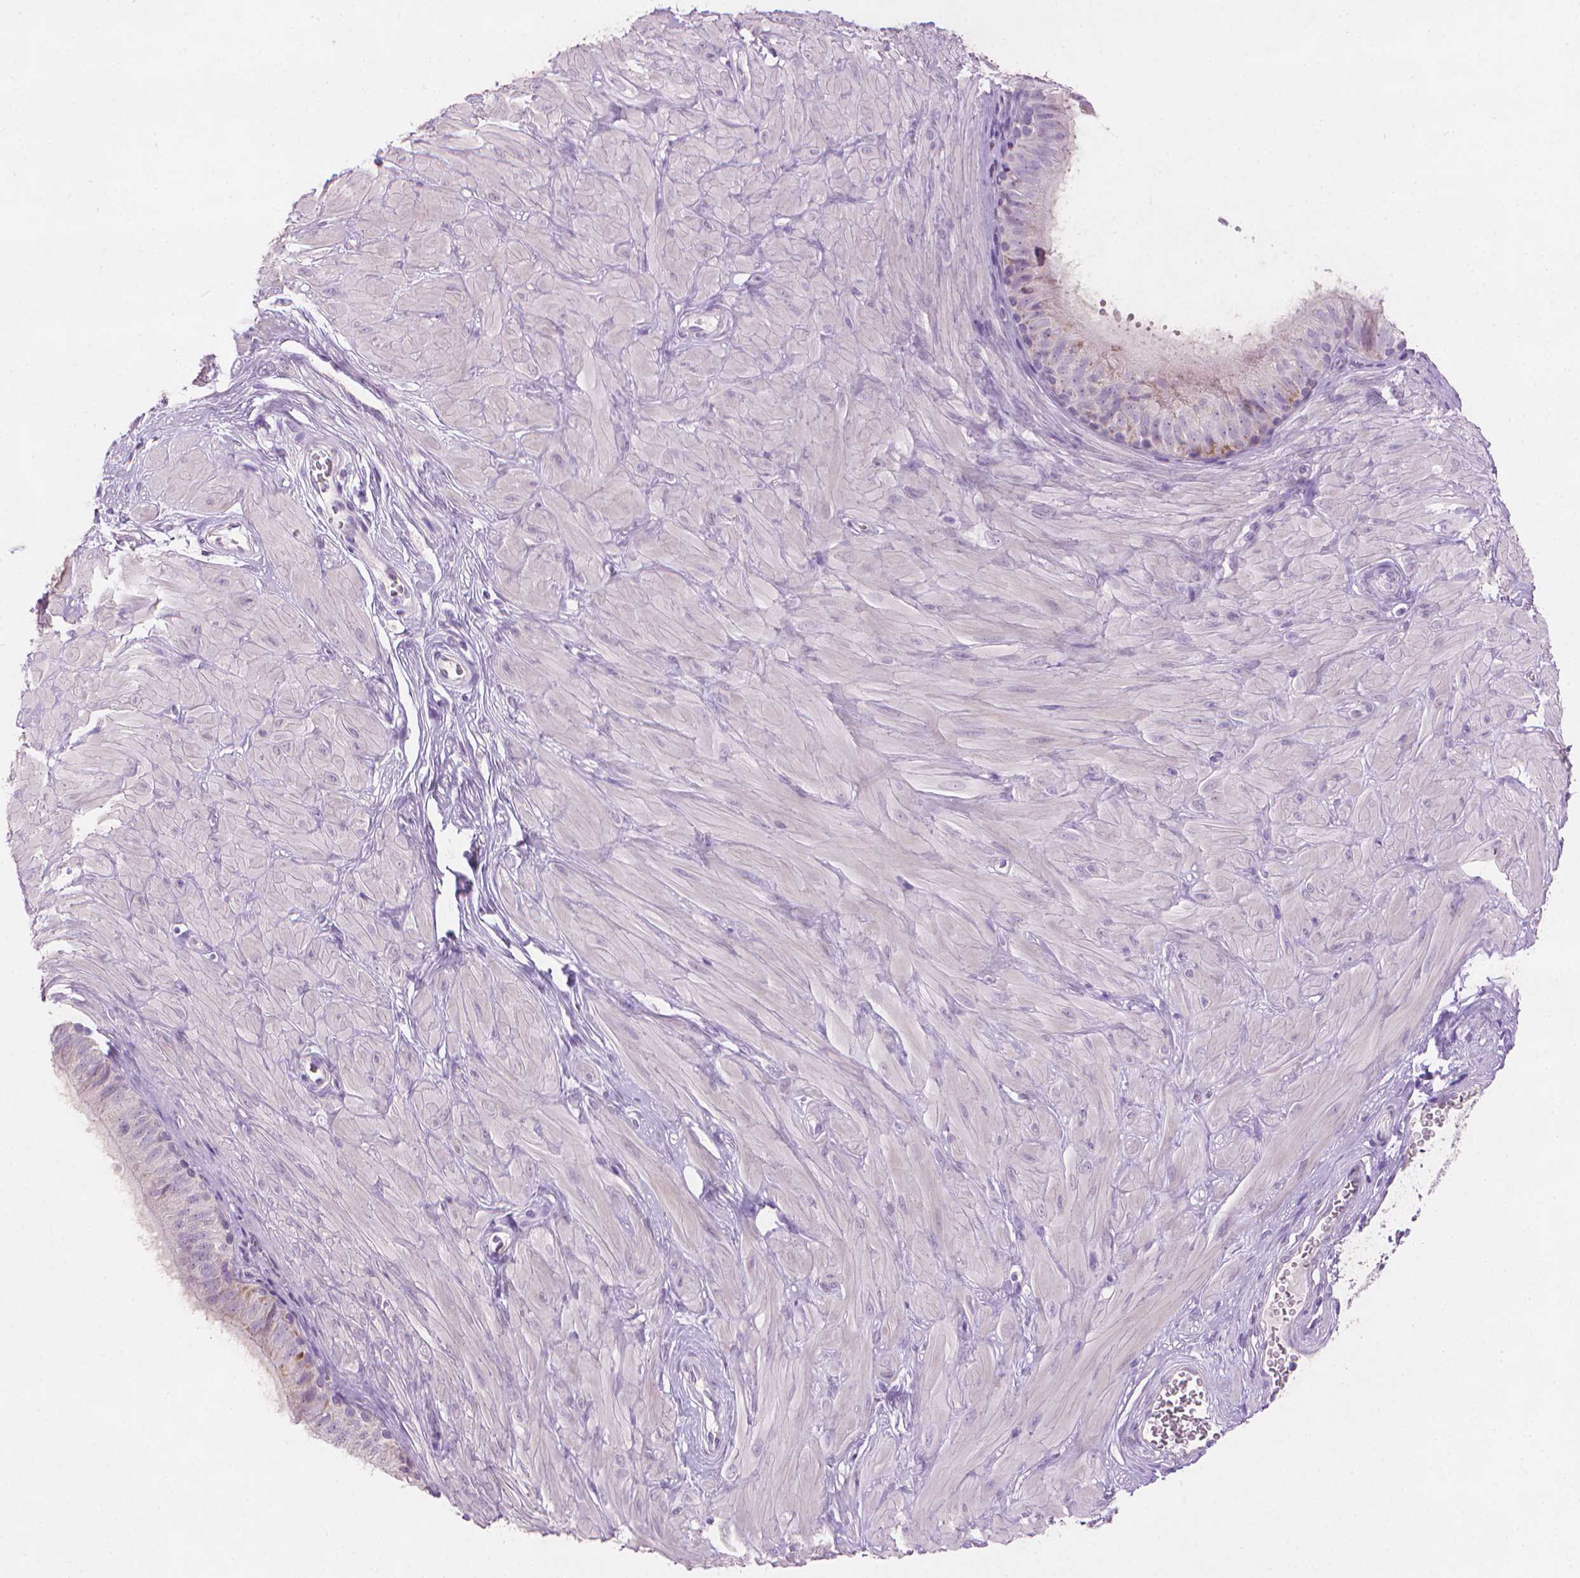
{"staining": {"intensity": "negative", "quantity": "none", "location": "none"}, "tissue": "epididymis", "cell_type": "Glandular cells", "image_type": "normal", "snomed": [{"axis": "morphology", "description": "Normal tissue, NOS"}, {"axis": "topography", "description": "Epididymis"}], "caption": "Immunohistochemistry (IHC) image of normal epididymis stained for a protein (brown), which displays no staining in glandular cells. (IHC, brightfield microscopy, high magnification).", "gene": "MLANA", "patient": {"sex": "male", "age": 37}}